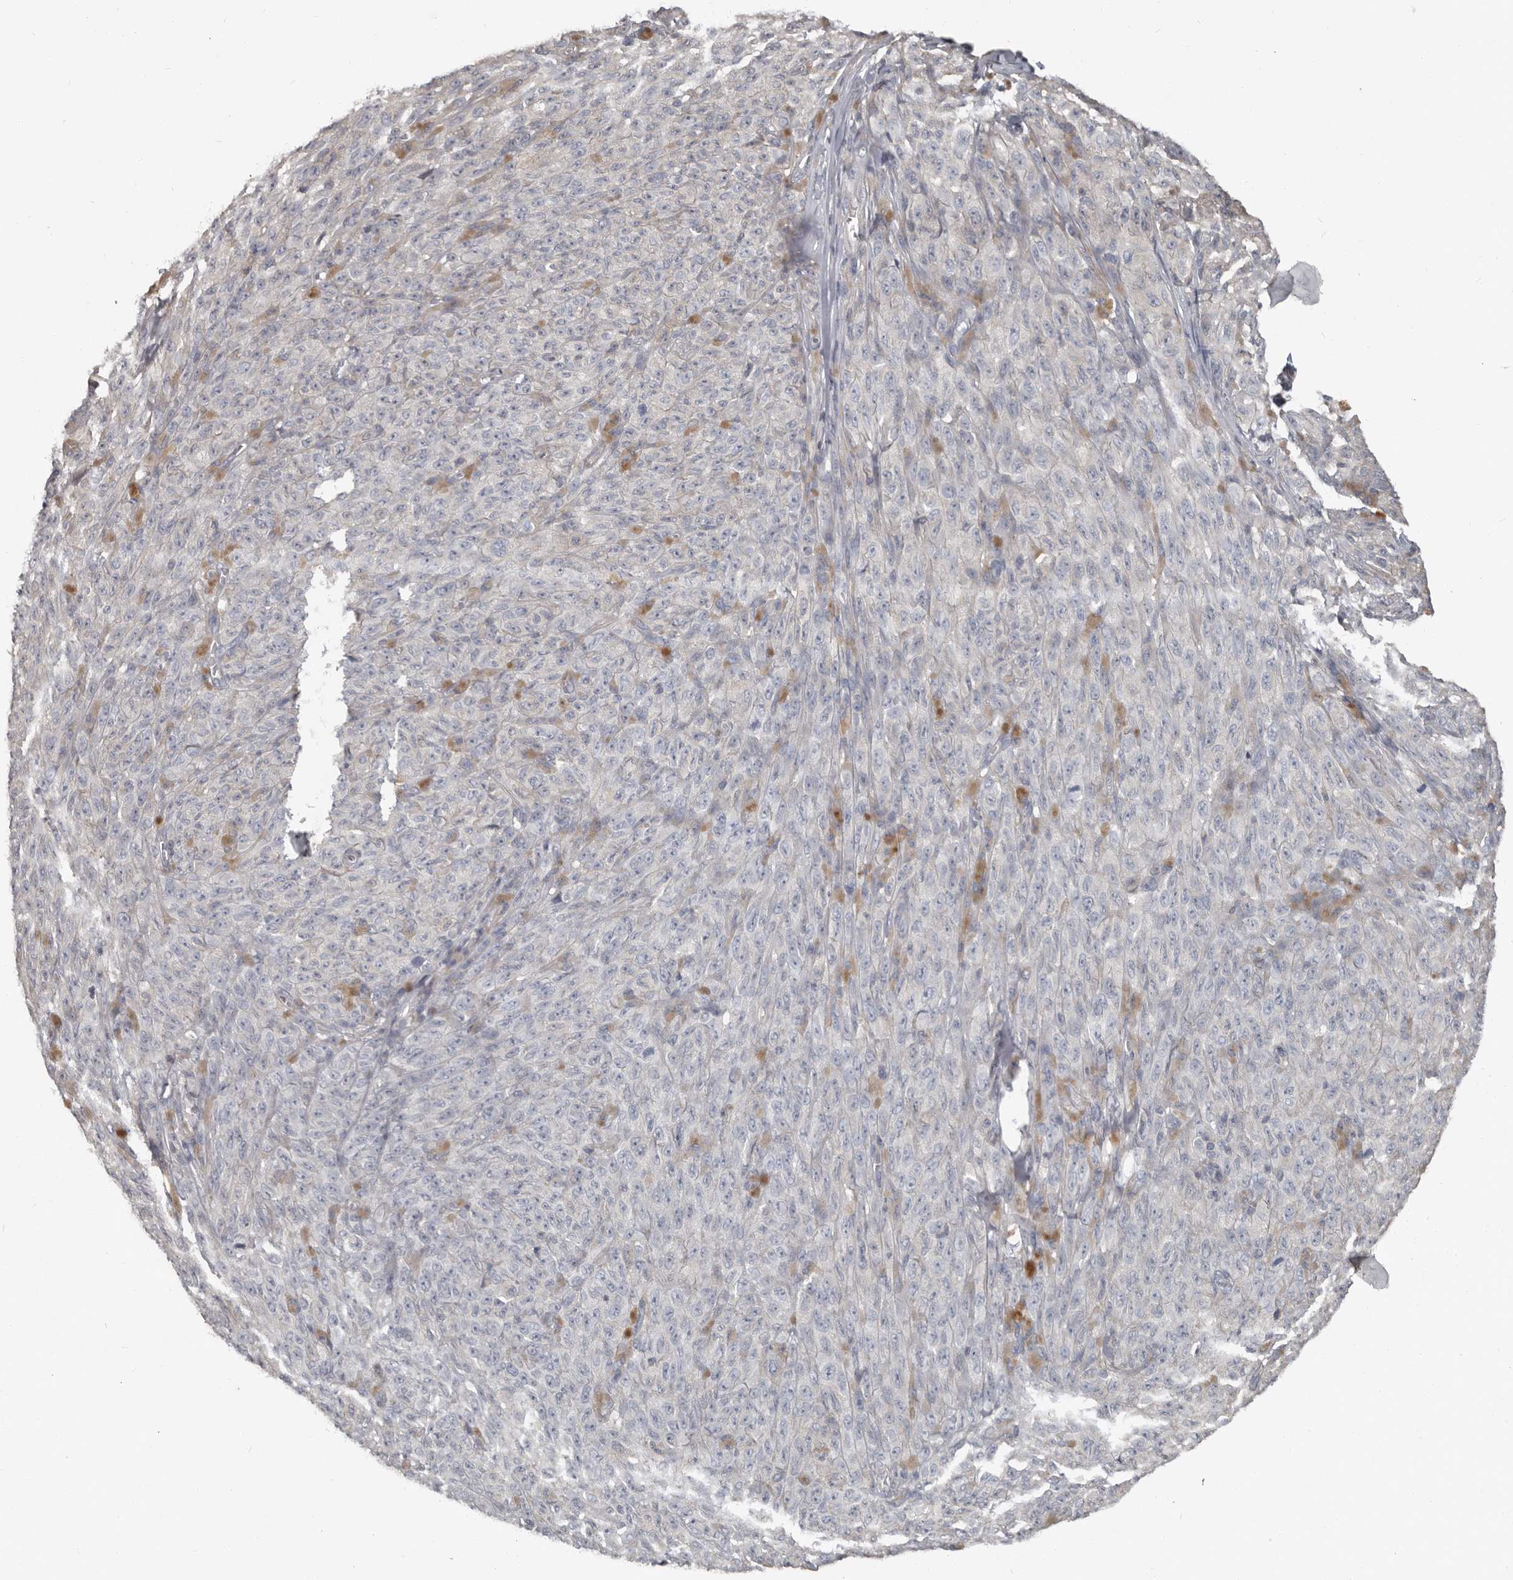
{"staining": {"intensity": "negative", "quantity": "none", "location": "none"}, "tissue": "melanoma", "cell_type": "Tumor cells", "image_type": "cancer", "snomed": [{"axis": "morphology", "description": "Malignant melanoma, NOS"}, {"axis": "topography", "description": "Skin"}], "caption": "Malignant melanoma was stained to show a protein in brown. There is no significant expression in tumor cells. Brightfield microscopy of immunohistochemistry (IHC) stained with DAB (brown) and hematoxylin (blue), captured at high magnification.", "gene": "CA6", "patient": {"sex": "female", "age": 82}}